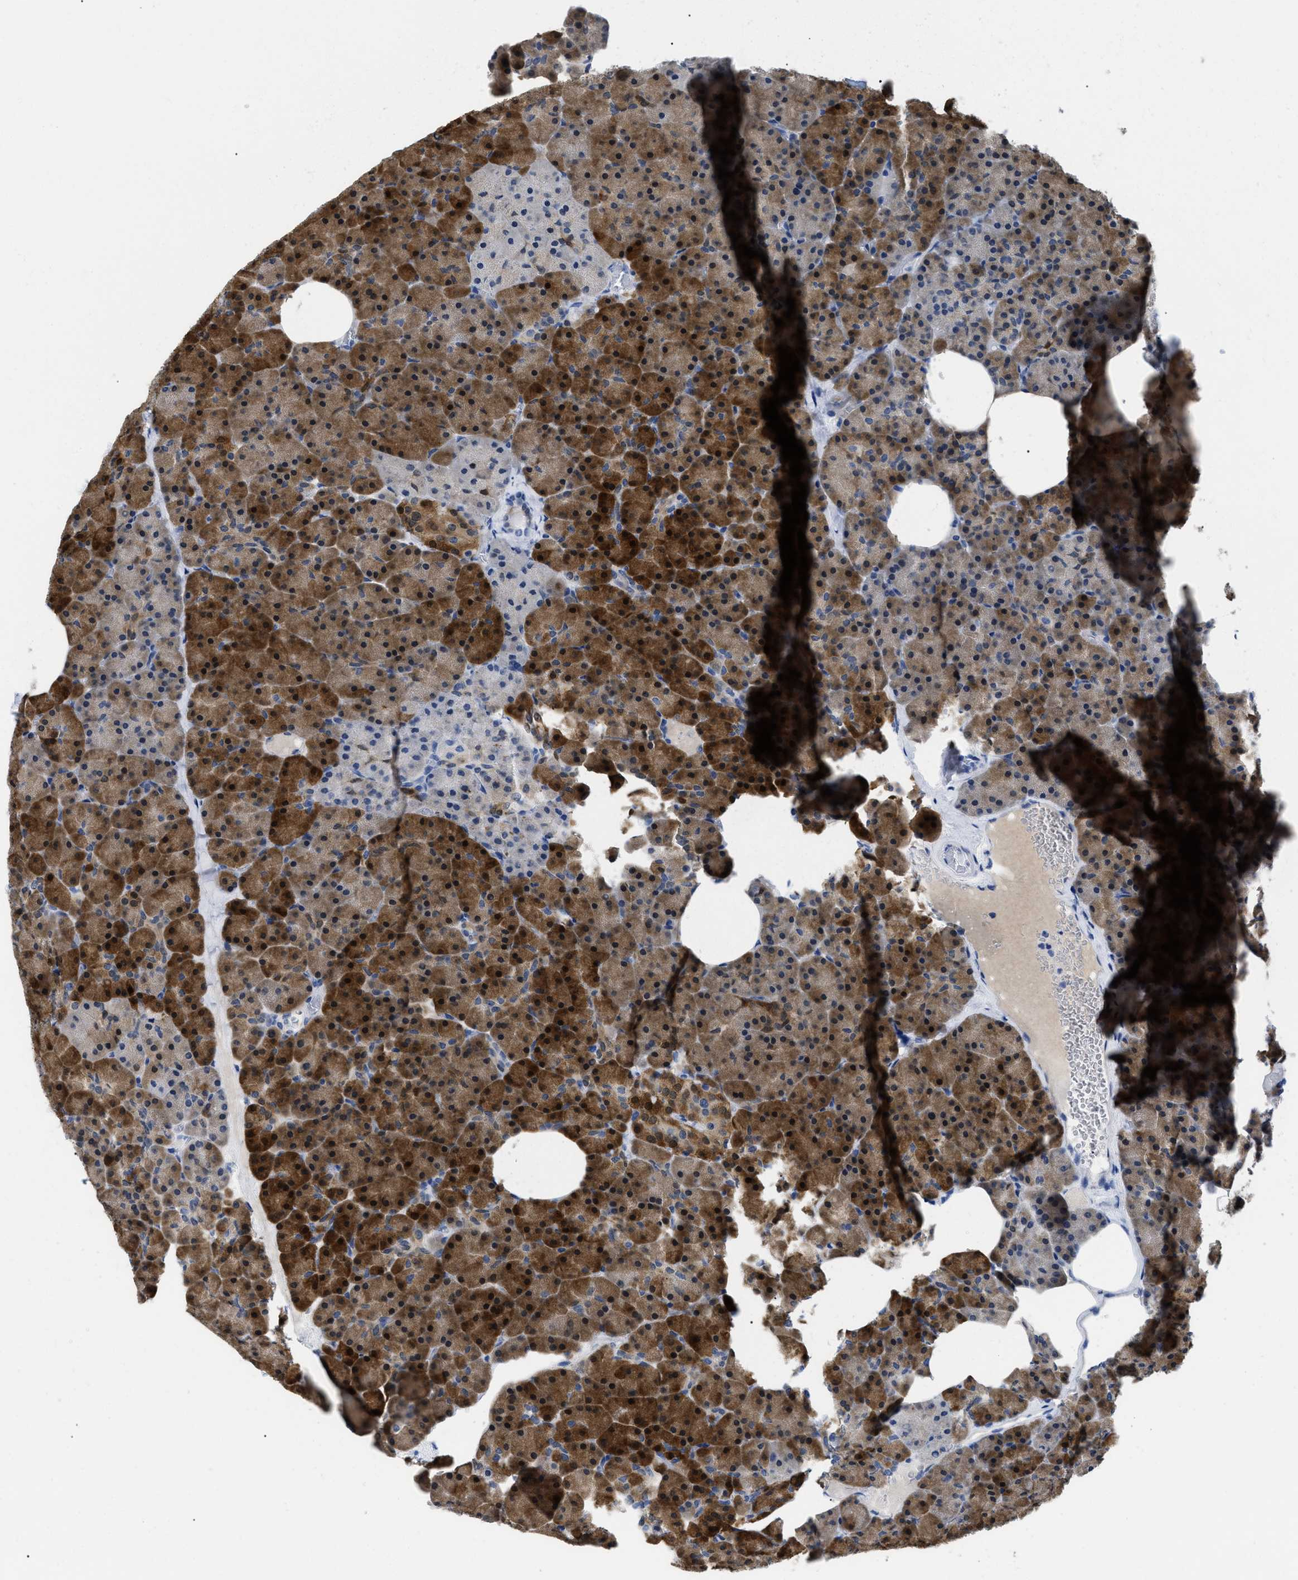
{"staining": {"intensity": "strong", "quantity": "25%-75%", "location": "cytoplasmic/membranous,nuclear"}, "tissue": "pancreas", "cell_type": "Exocrine glandular cells", "image_type": "normal", "snomed": [{"axis": "morphology", "description": "Normal tissue, NOS"}, {"axis": "morphology", "description": "Carcinoid, malignant, NOS"}, {"axis": "topography", "description": "Pancreas"}], "caption": "Normal pancreas displays strong cytoplasmic/membranous,nuclear staining in approximately 25%-75% of exocrine glandular cells, visualized by immunohistochemistry.", "gene": "APOBEC2", "patient": {"sex": "female", "age": 35}}